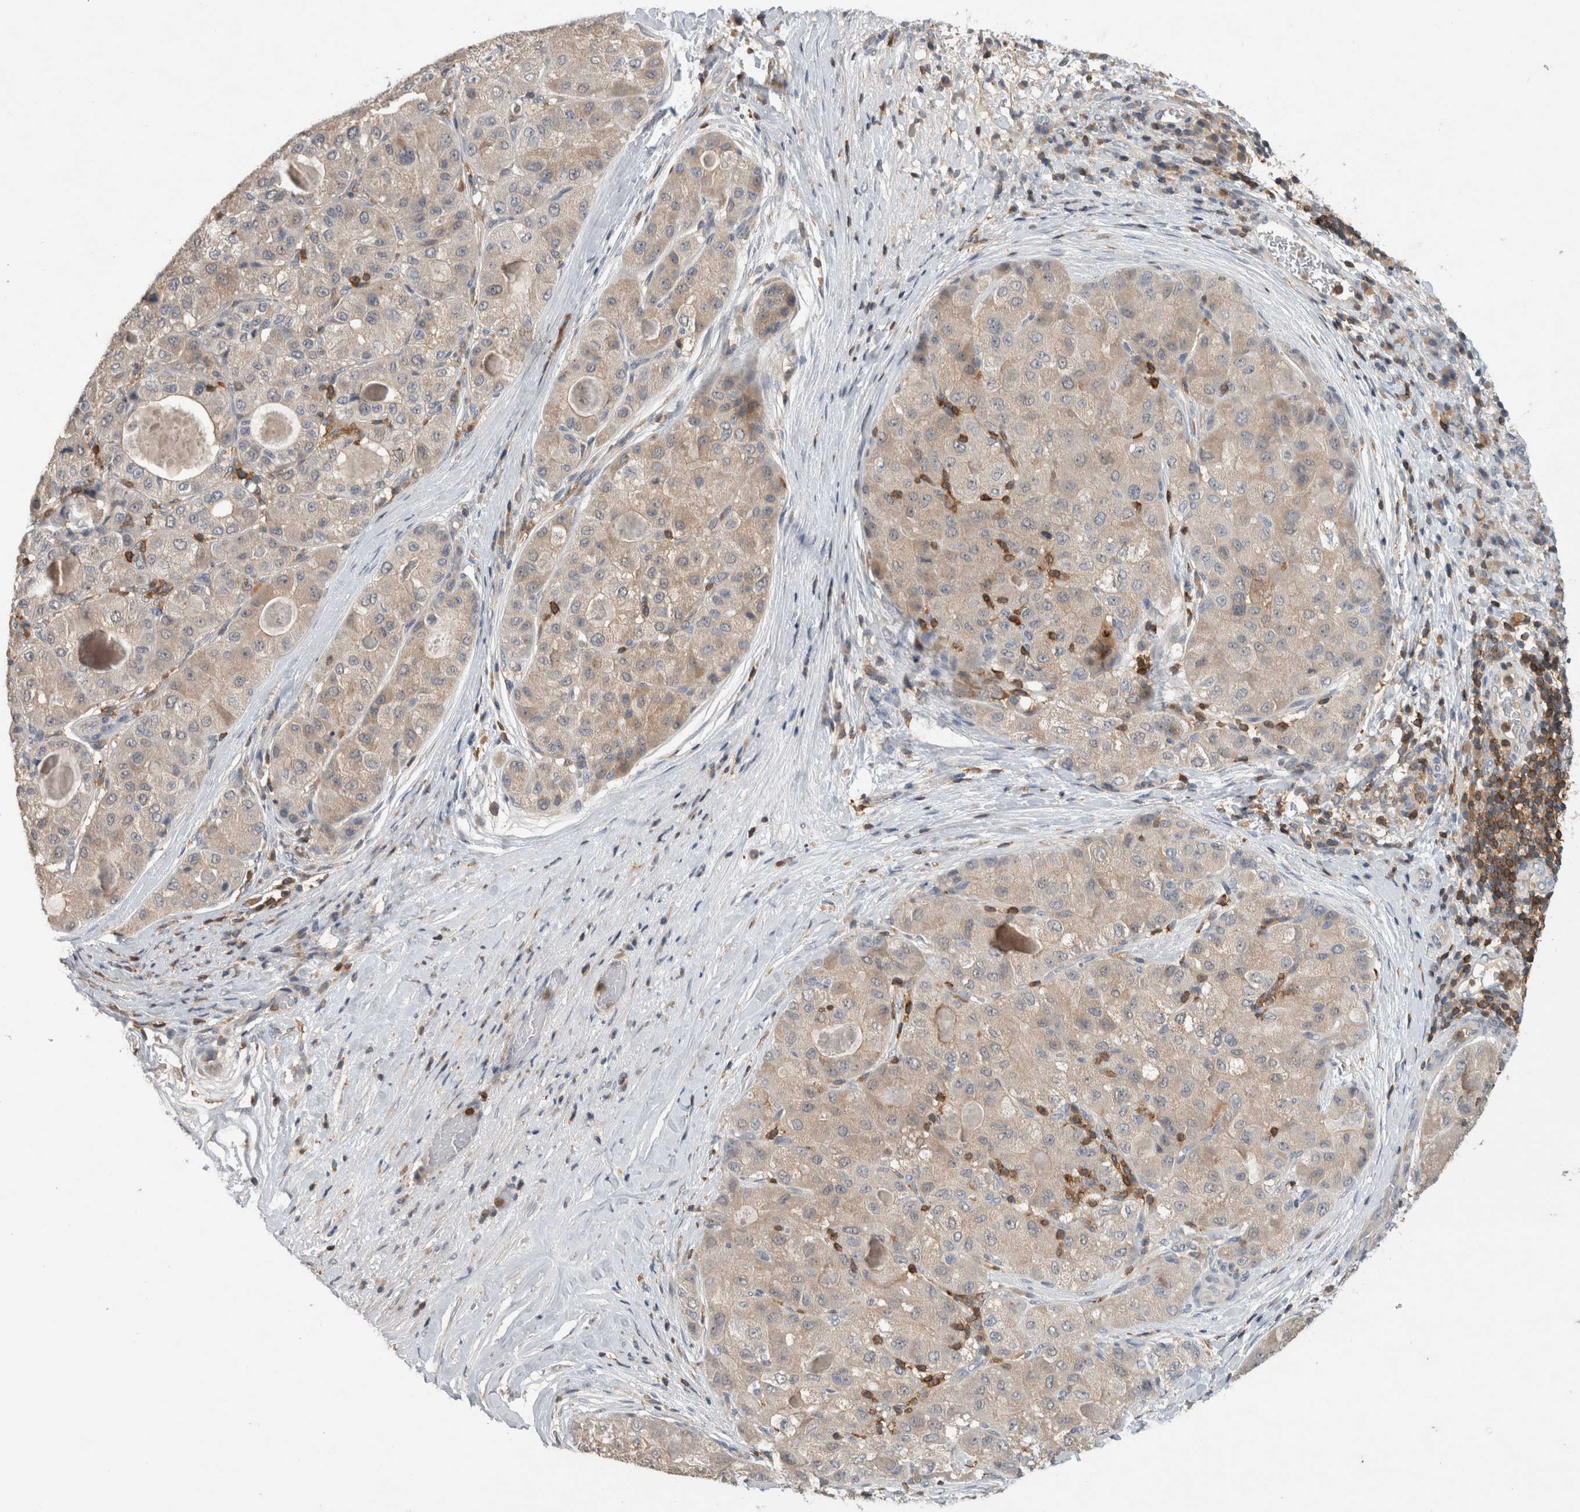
{"staining": {"intensity": "weak", "quantity": "25%-75%", "location": "cytoplasmic/membranous"}, "tissue": "liver cancer", "cell_type": "Tumor cells", "image_type": "cancer", "snomed": [{"axis": "morphology", "description": "Carcinoma, Hepatocellular, NOS"}, {"axis": "topography", "description": "Liver"}], "caption": "Protein staining of hepatocellular carcinoma (liver) tissue demonstrates weak cytoplasmic/membranous staining in about 25%-75% of tumor cells.", "gene": "GFRA2", "patient": {"sex": "male", "age": 80}}